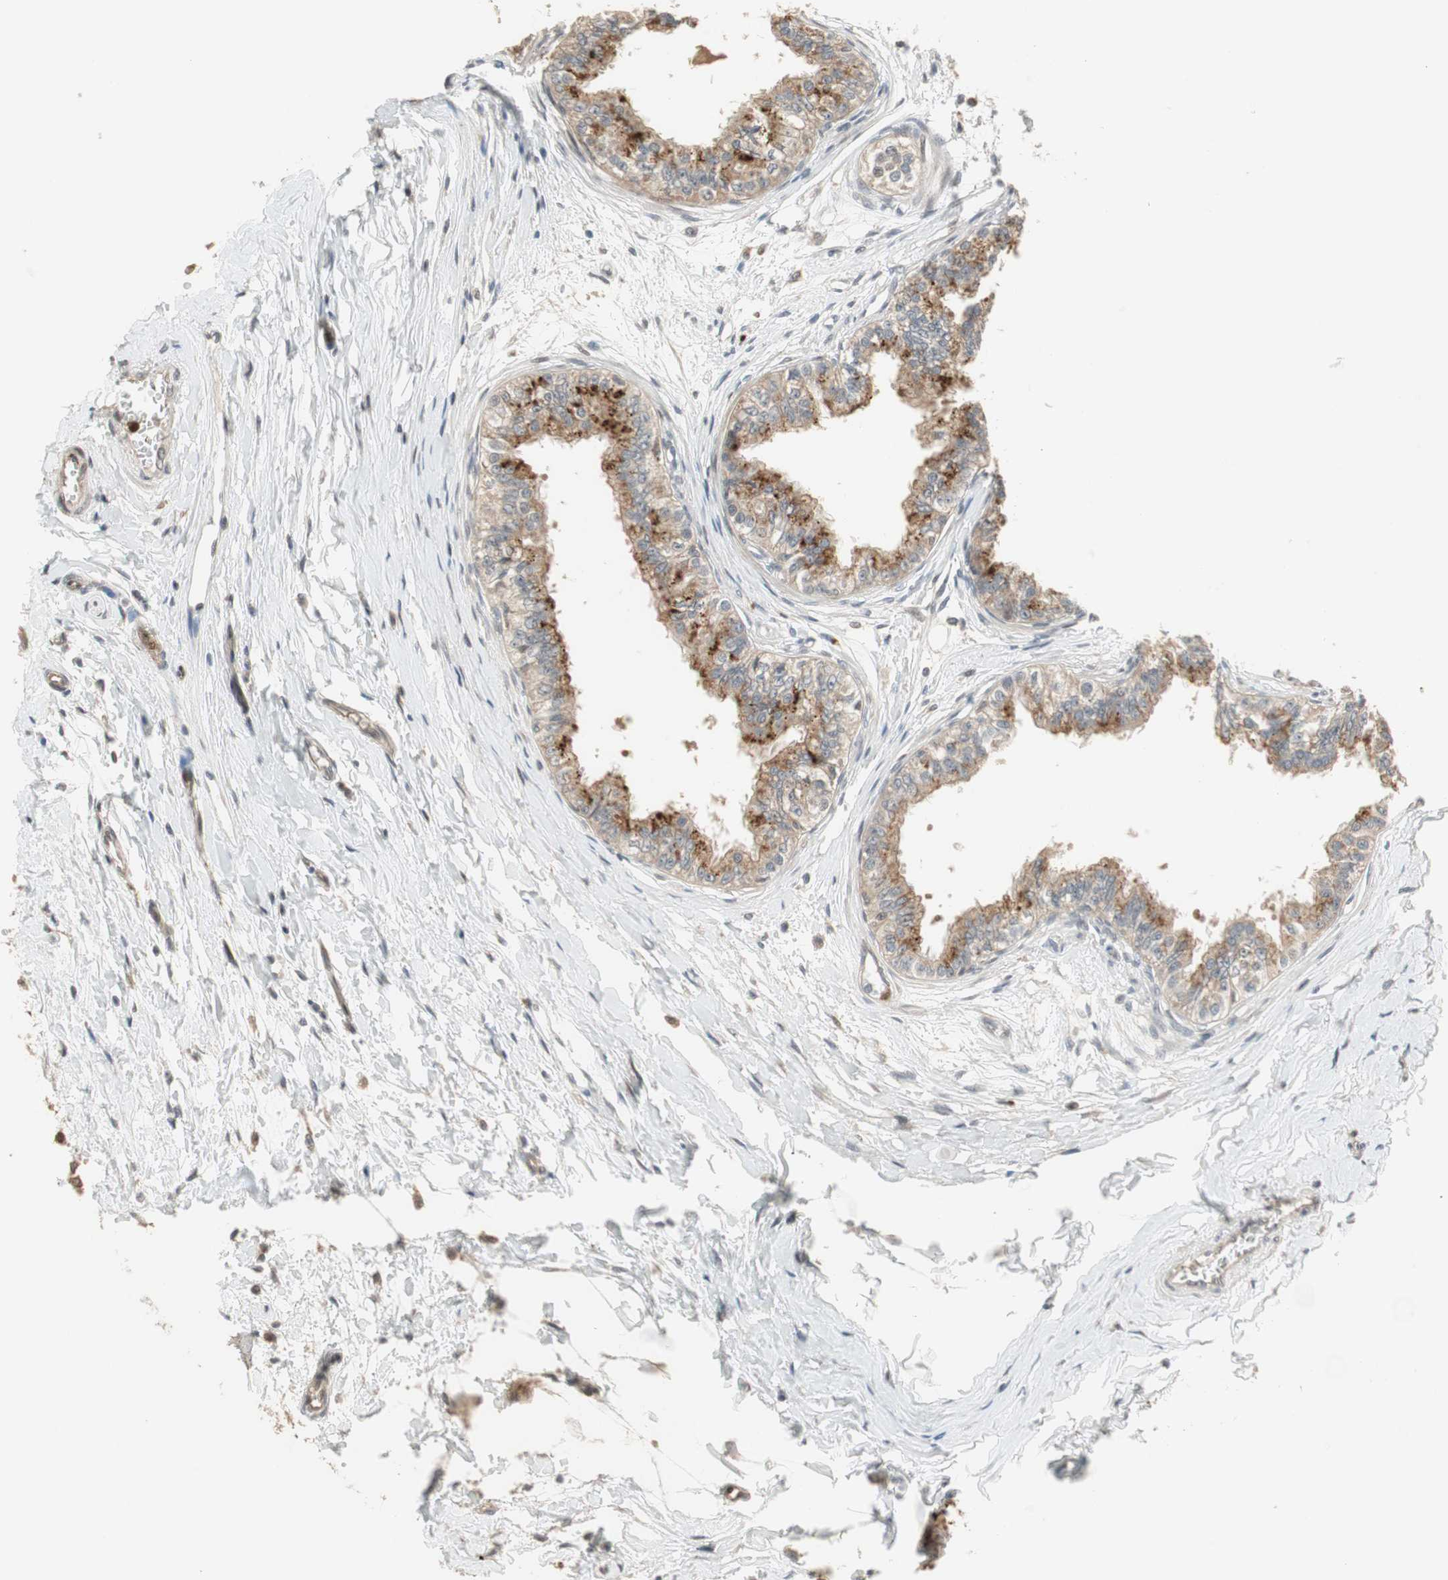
{"staining": {"intensity": "moderate", "quantity": ">75%", "location": "cytoplasmic/membranous,nuclear"}, "tissue": "epididymis", "cell_type": "Glandular cells", "image_type": "normal", "snomed": [{"axis": "morphology", "description": "Normal tissue, NOS"}, {"axis": "morphology", "description": "Adenocarcinoma, metastatic, NOS"}, {"axis": "topography", "description": "Testis"}, {"axis": "topography", "description": "Epididymis"}], "caption": "Immunohistochemistry of normal human epididymis reveals medium levels of moderate cytoplasmic/membranous,nuclear expression in approximately >75% of glandular cells. The protein is stained brown, and the nuclei are stained in blue (DAB (3,3'-diaminobenzidine) IHC with brightfield microscopy, high magnification).", "gene": "SNX4", "patient": {"sex": "male", "age": 26}}